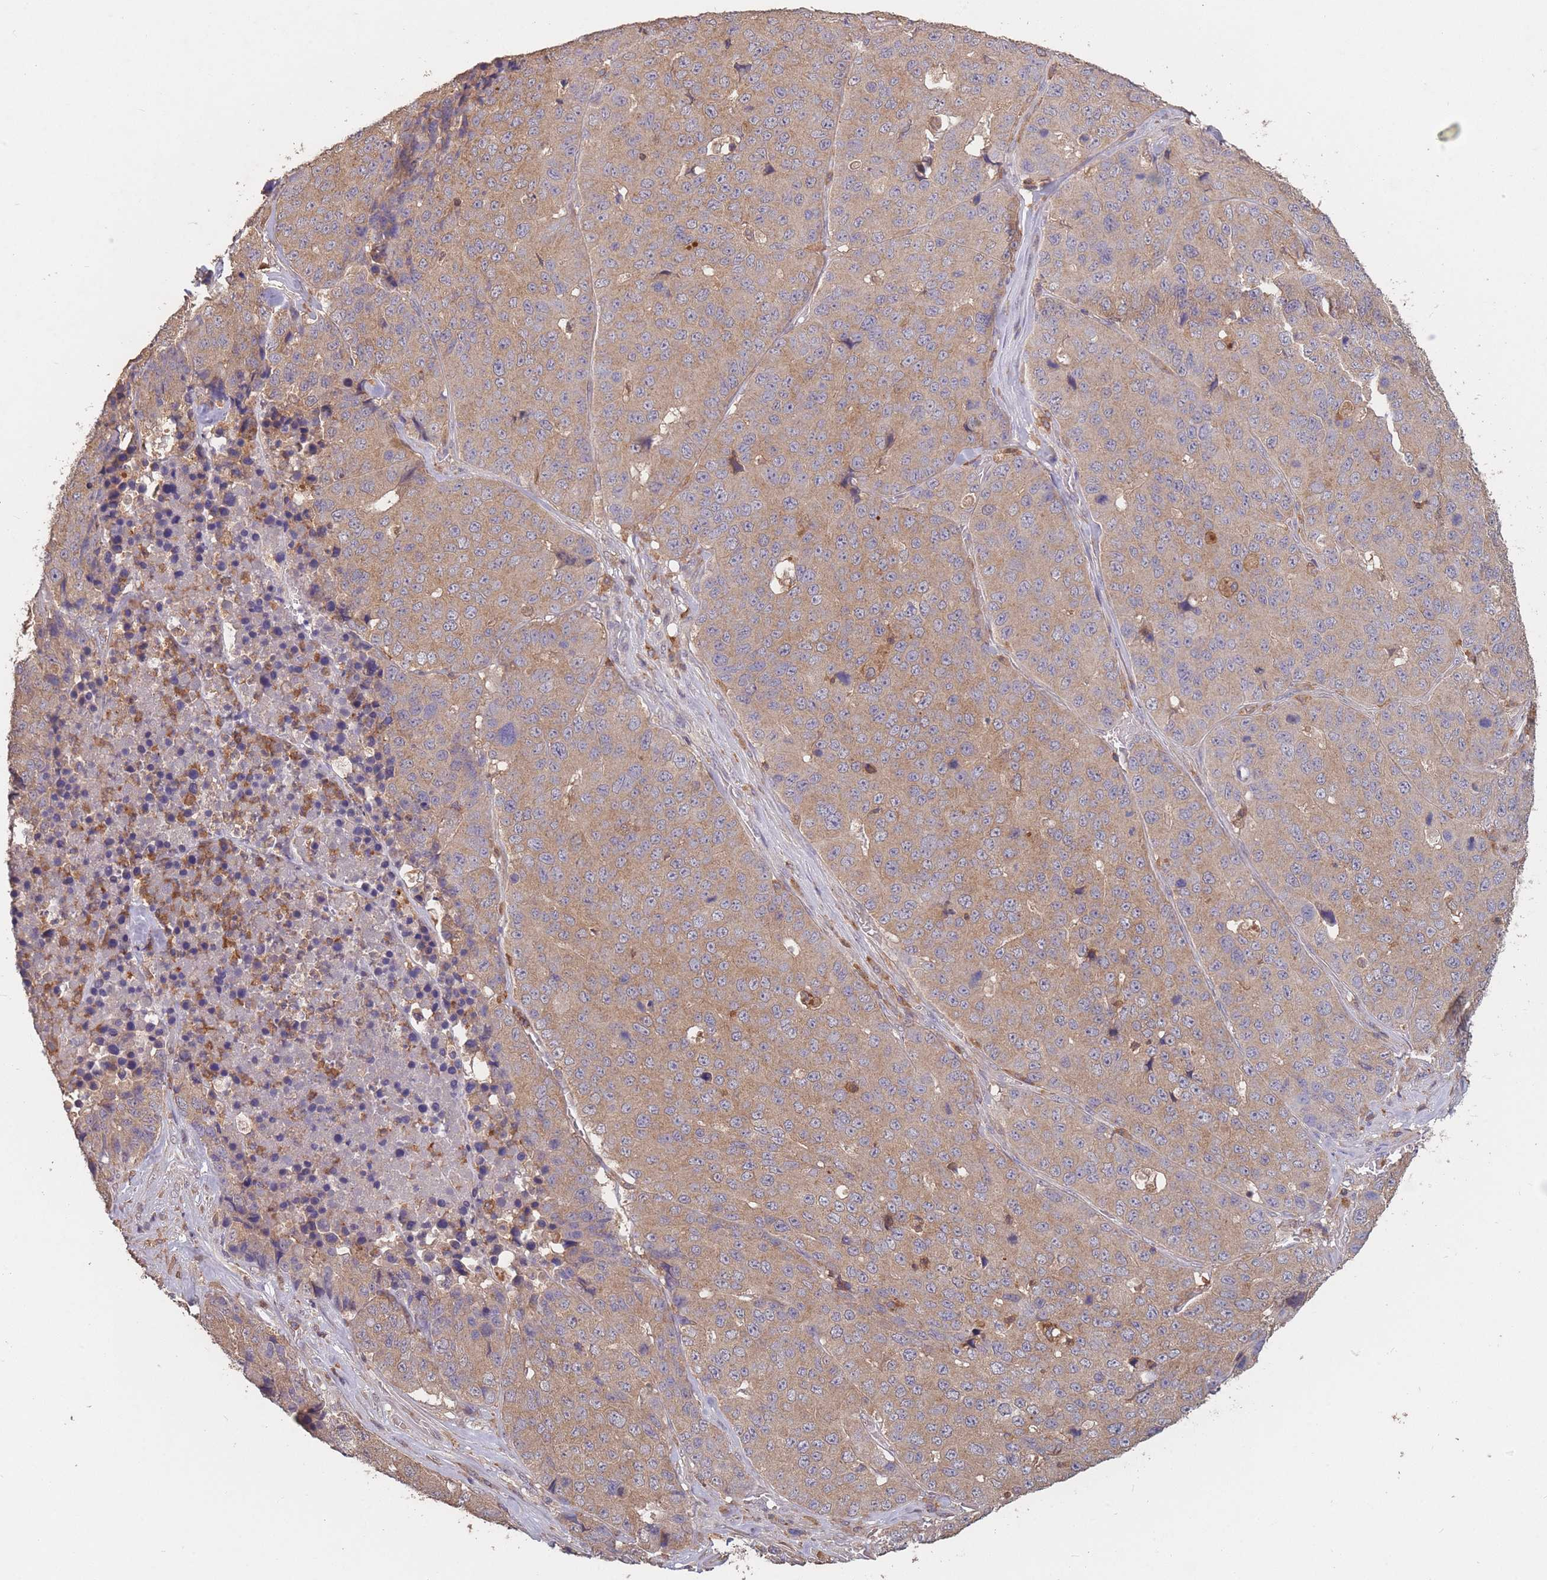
{"staining": {"intensity": "moderate", "quantity": ">75%", "location": "cytoplasmic/membranous"}, "tissue": "stomach cancer", "cell_type": "Tumor cells", "image_type": "cancer", "snomed": [{"axis": "morphology", "description": "Adenocarcinoma, NOS"}, {"axis": "topography", "description": "Stomach"}], "caption": "Protein analysis of stomach cancer (adenocarcinoma) tissue shows moderate cytoplasmic/membranous staining in approximately >75% of tumor cells. The staining was performed using DAB (3,3'-diaminobenzidine), with brown indicating positive protein expression. Nuclei are stained blue with hematoxylin.", "gene": "GMIP", "patient": {"sex": "male", "age": 71}}